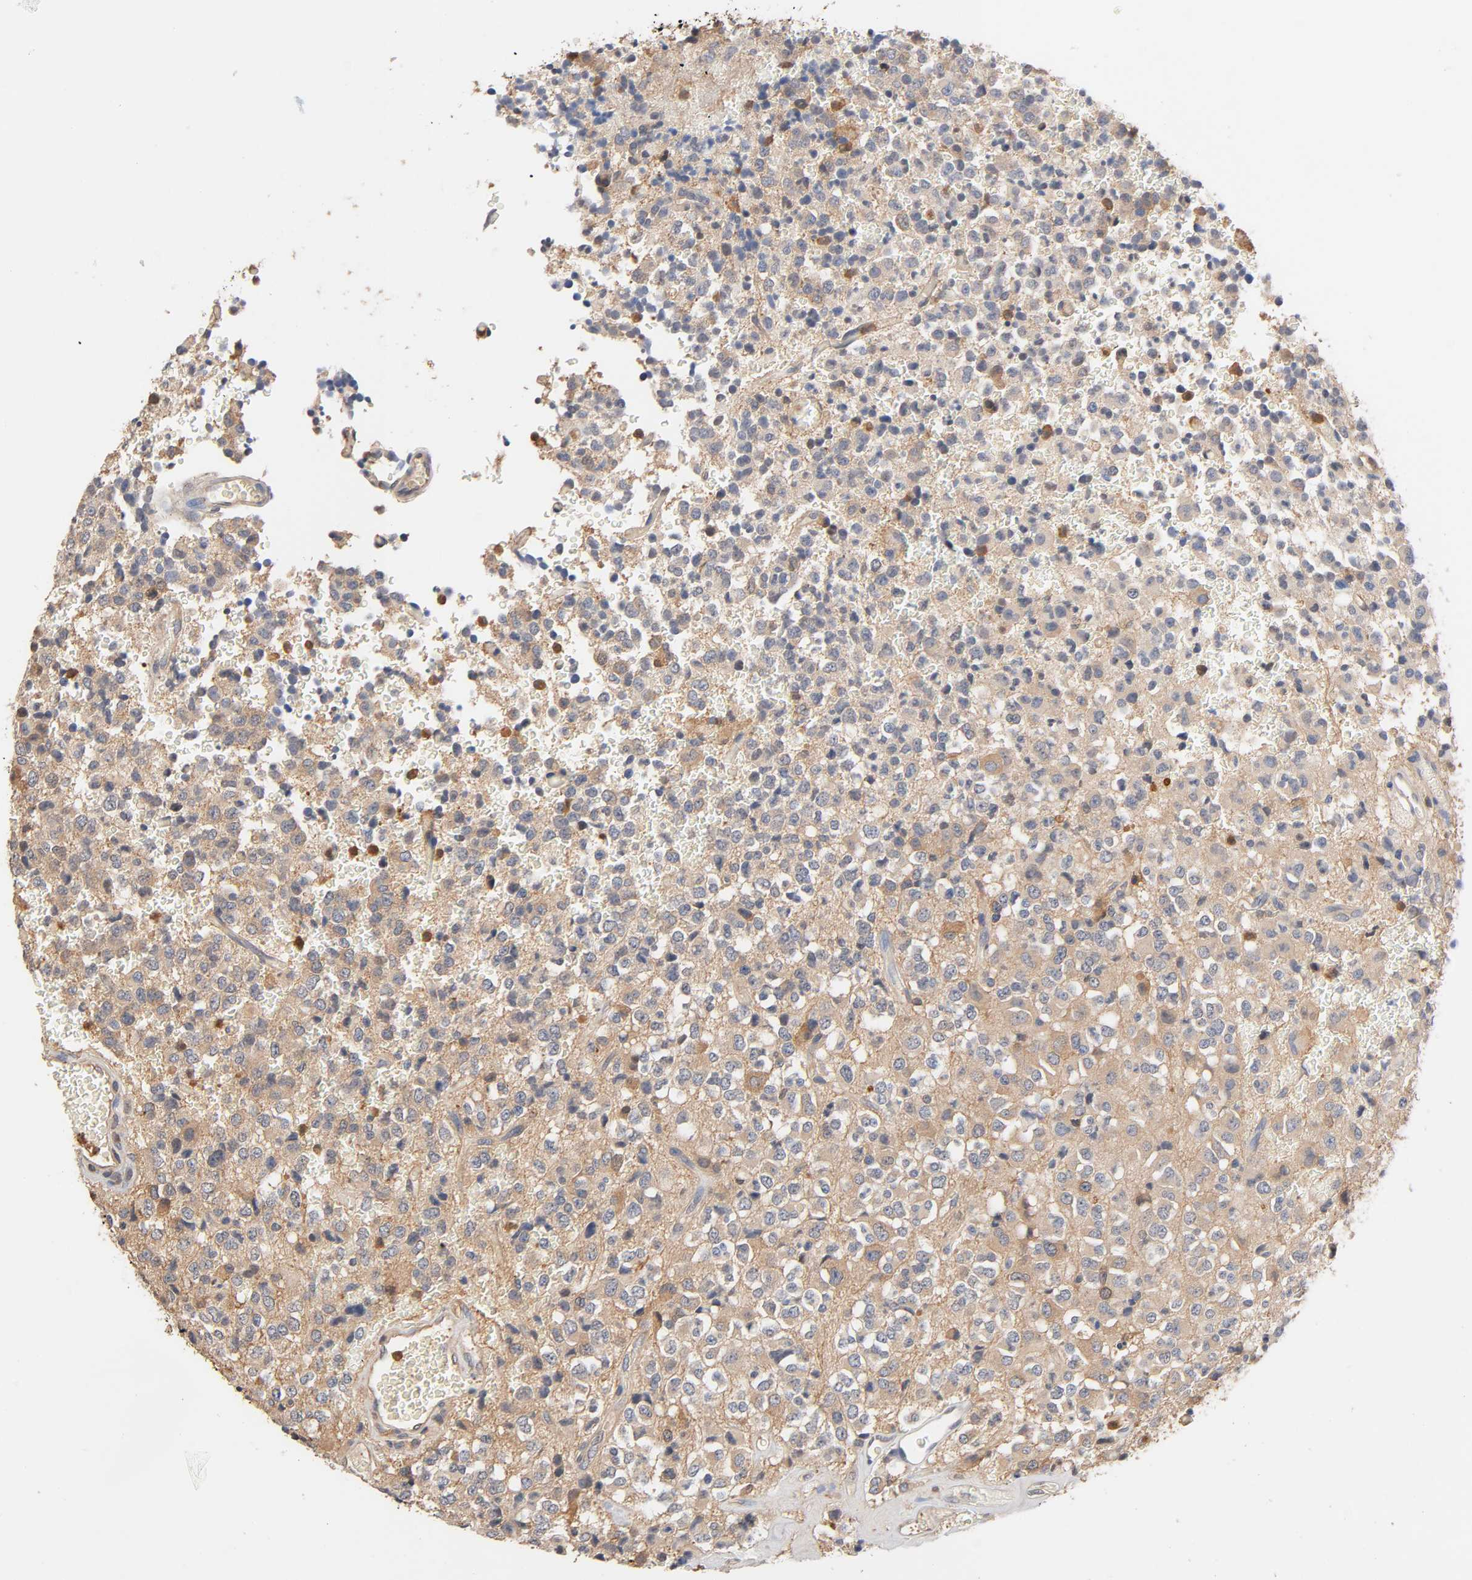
{"staining": {"intensity": "negative", "quantity": "none", "location": "none"}, "tissue": "glioma", "cell_type": "Tumor cells", "image_type": "cancer", "snomed": [{"axis": "morphology", "description": "Glioma, malignant, High grade"}, {"axis": "topography", "description": "pancreas cauda"}], "caption": "There is no significant expression in tumor cells of glioma.", "gene": "ALDOA", "patient": {"sex": "male", "age": 60}}